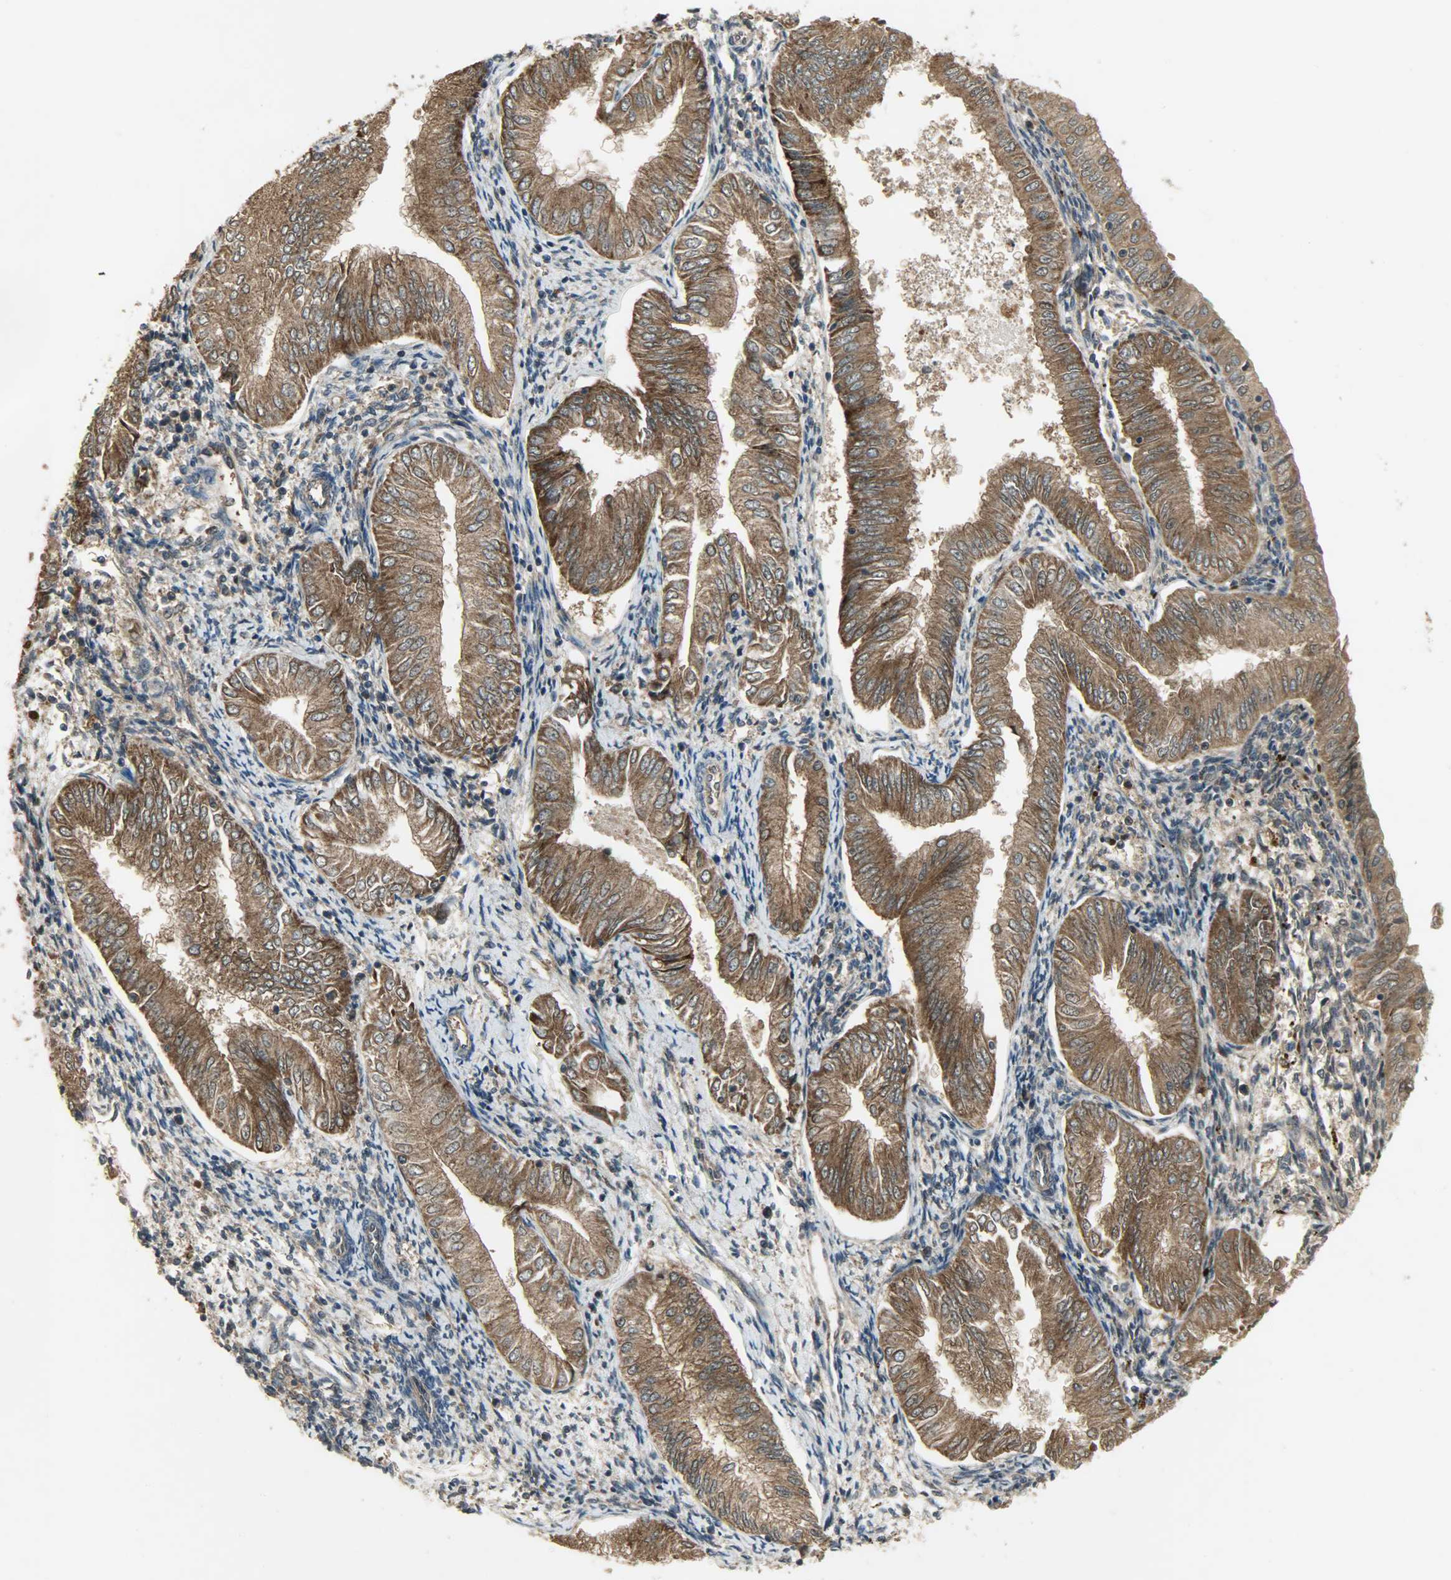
{"staining": {"intensity": "strong", "quantity": ">75%", "location": "cytoplasmic/membranous"}, "tissue": "endometrial cancer", "cell_type": "Tumor cells", "image_type": "cancer", "snomed": [{"axis": "morphology", "description": "Adenocarcinoma, NOS"}, {"axis": "topography", "description": "Endometrium"}], "caption": "IHC histopathology image of human endometrial cancer (adenocarcinoma) stained for a protein (brown), which reveals high levels of strong cytoplasmic/membranous staining in approximately >75% of tumor cells.", "gene": "AMT", "patient": {"sex": "female", "age": 53}}